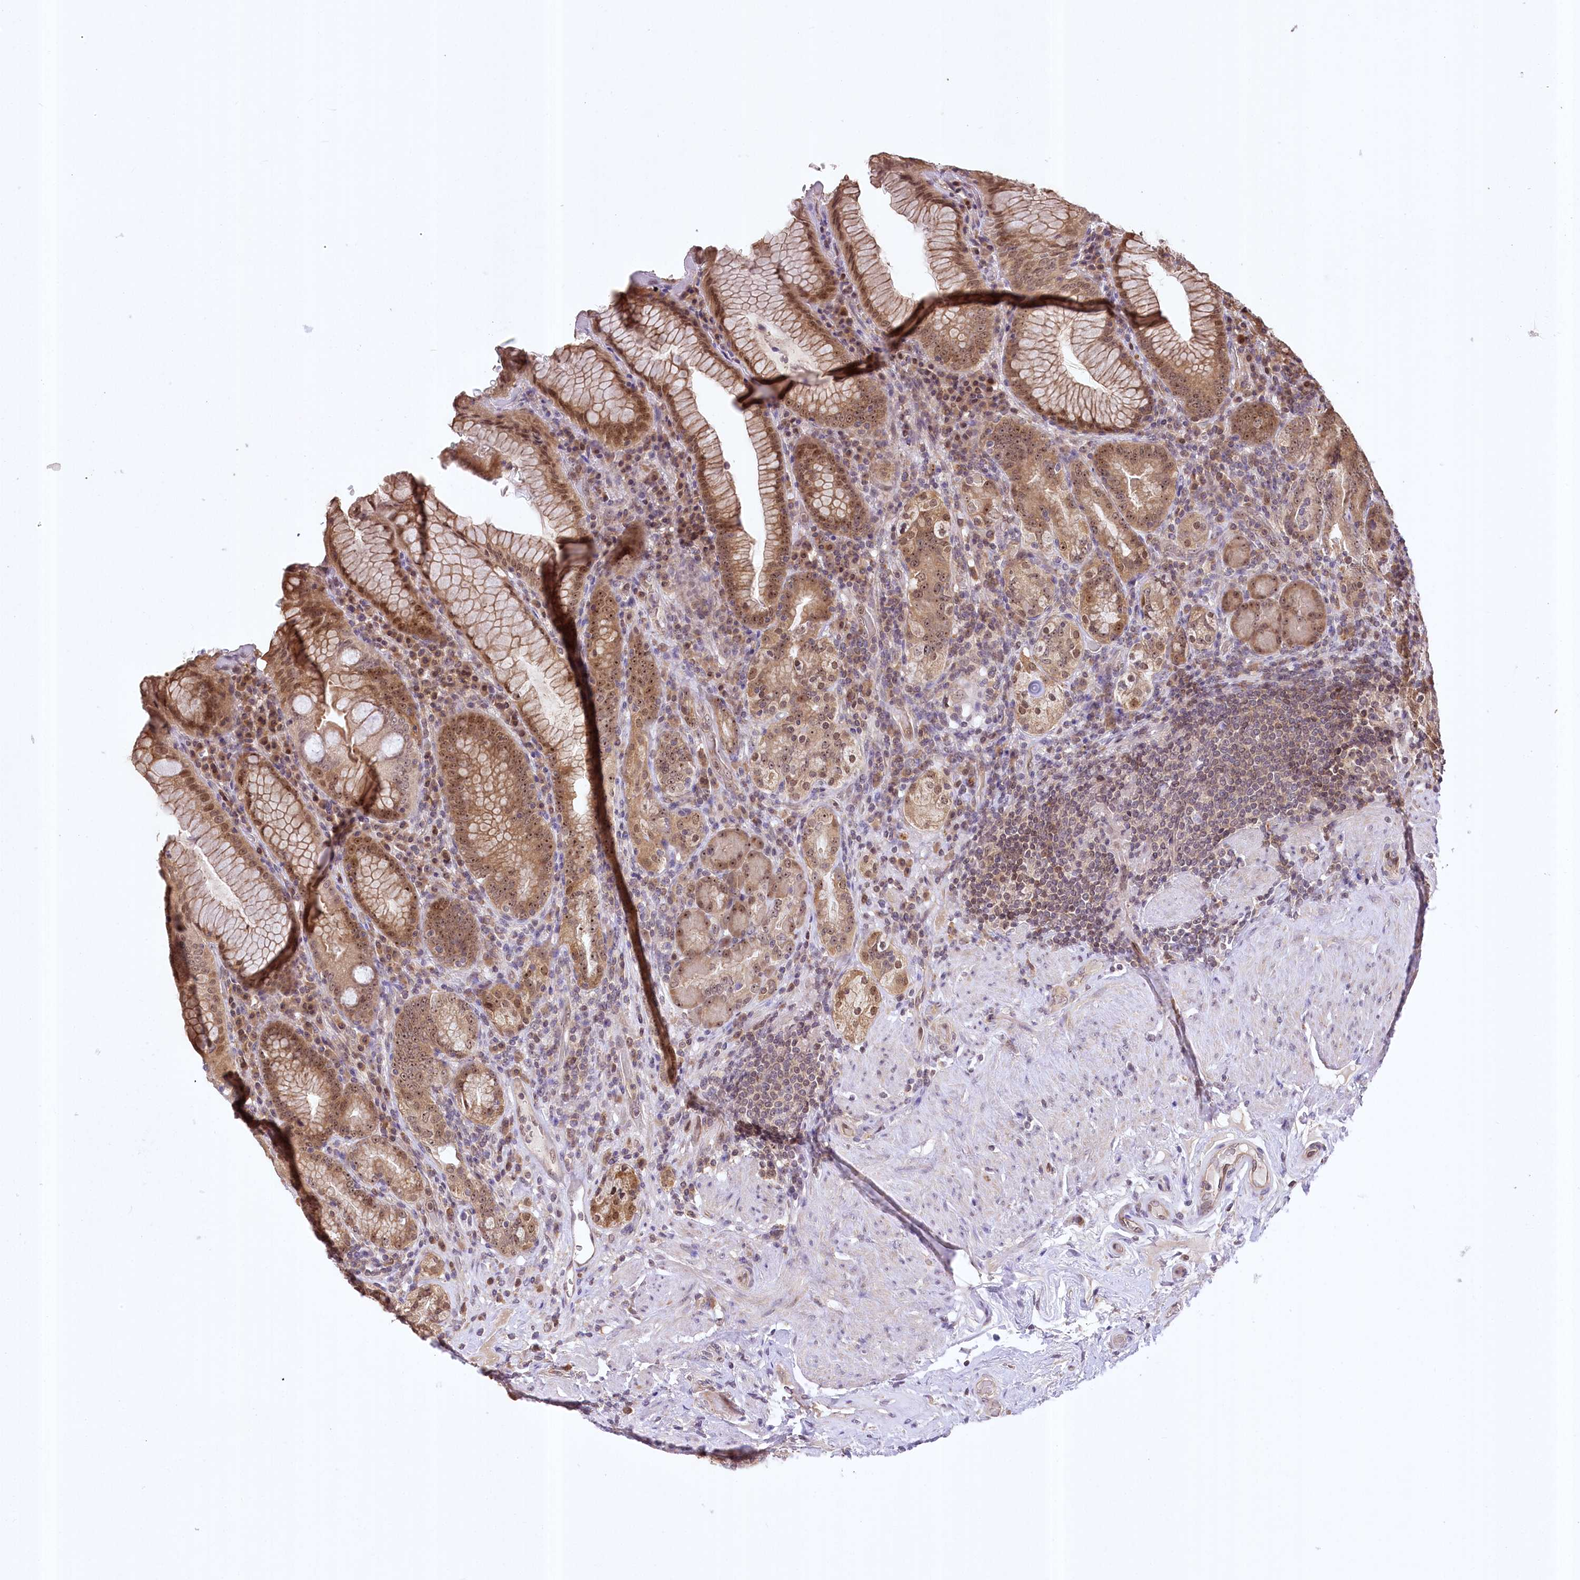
{"staining": {"intensity": "moderate", "quantity": ">75%", "location": "cytoplasmic/membranous,nuclear"}, "tissue": "stomach", "cell_type": "Glandular cells", "image_type": "normal", "snomed": [{"axis": "morphology", "description": "Normal tissue, NOS"}, {"axis": "topography", "description": "Stomach, upper"}, {"axis": "topography", "description": "Stomach, lower"}], "caption": "Immunohistochemical staining of unremarkable stomach shows >75% levels of moderate cytoplasmic/membranous,nuclear protein staining in approximately >75% of glandular cells. (Brightfield microscopy of DAB IHC at high magnification).", "gene": "SERGEF", "patient": {"sex": "female", "age": 76}}